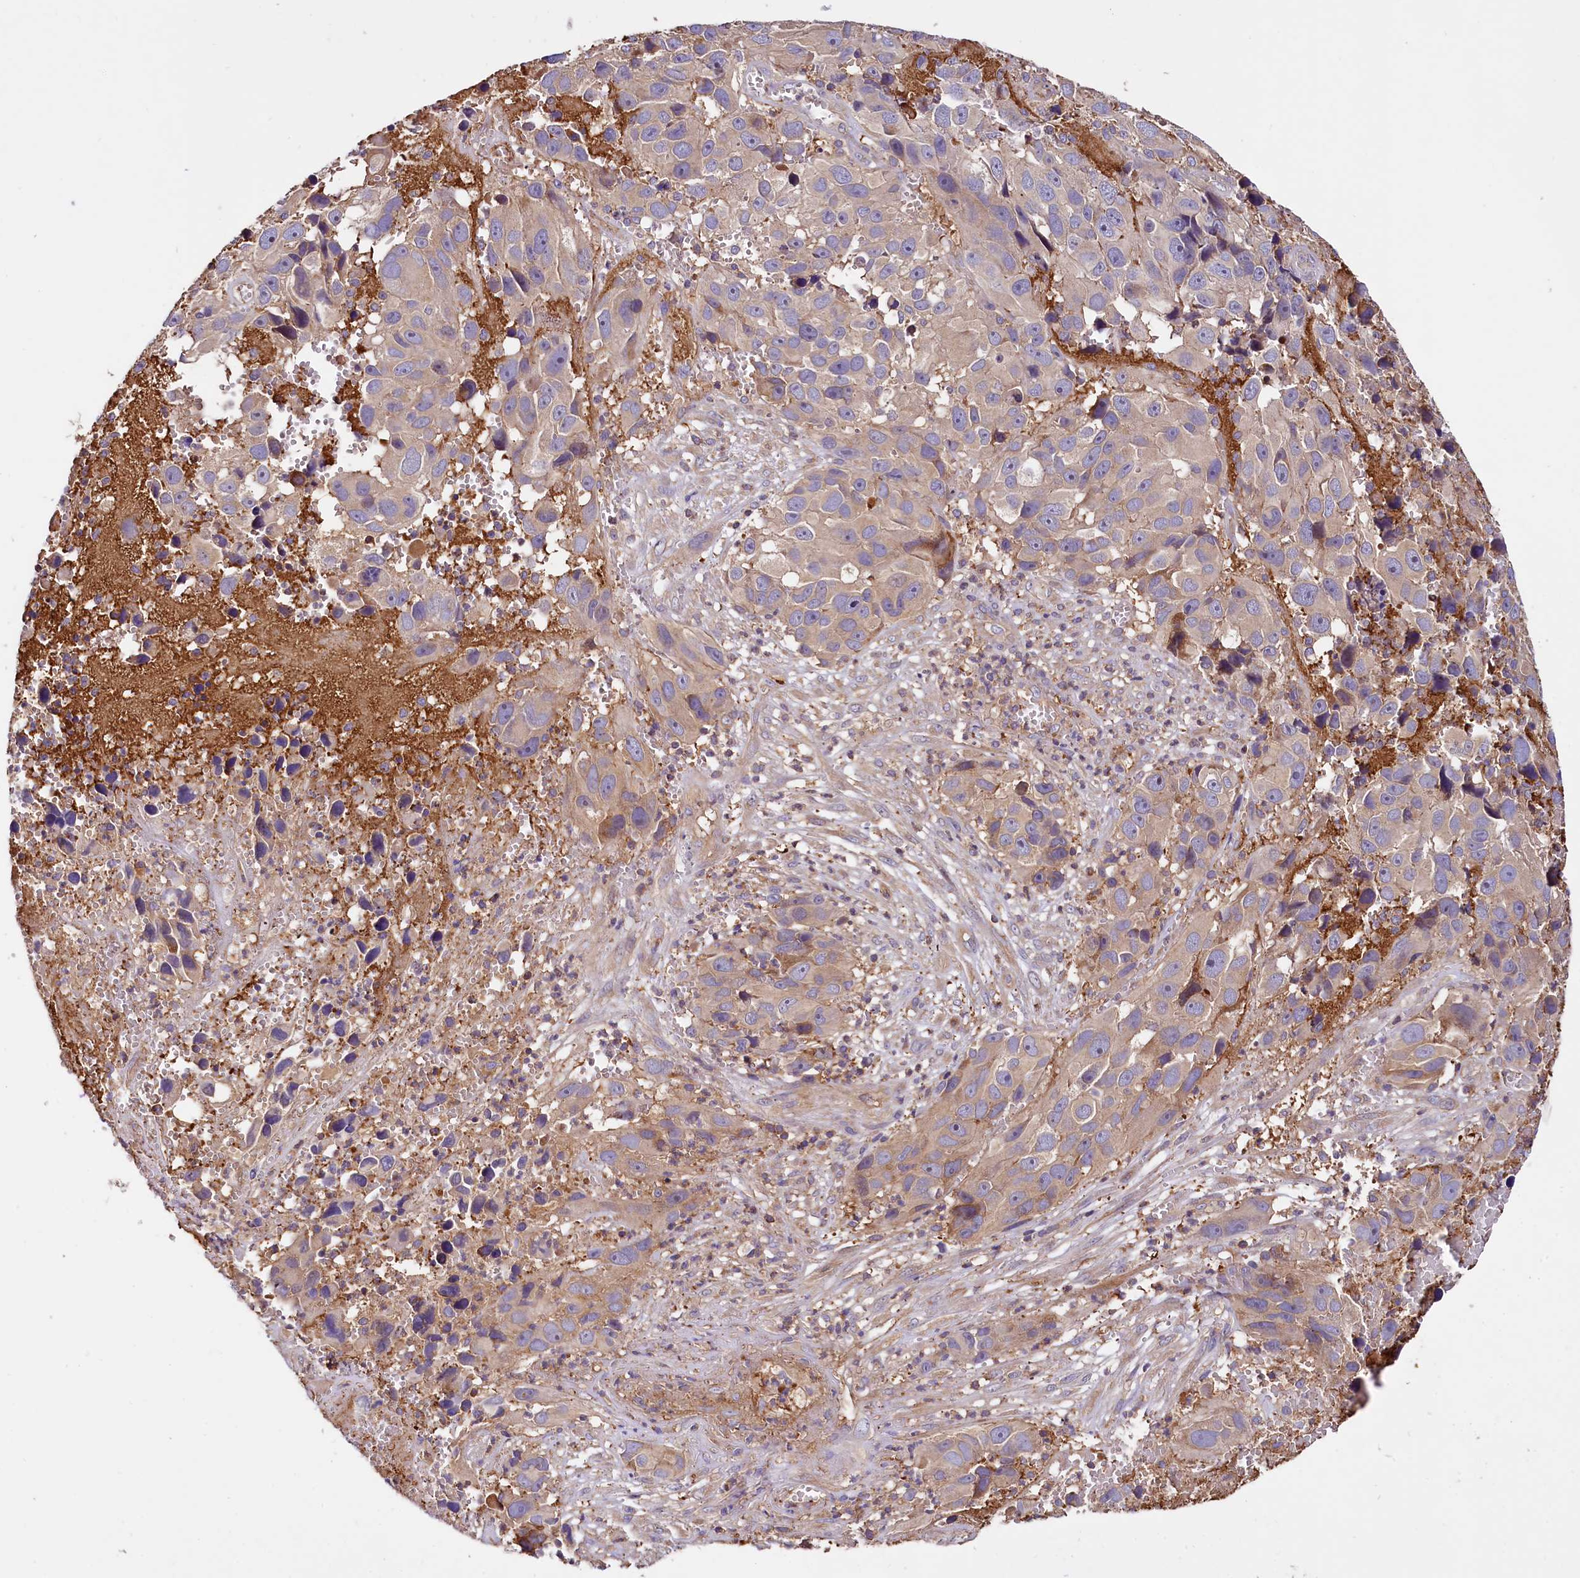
{"staining": {"intensity": "weak", "quantity": "<25%", "location": "cytoplasmic/membranous"}, "tissue": "melanoma", "cell_type": "Tumor cells", "image_type": "cancer", "snomed": [{"axis": "morphology", "description": "Malignant melanoma, NOS"}, {"axis": "topography", "description": "Skin"}], "caption": "The photomicrograph demonstrates no staining of tumor cells in melanoma.", "gene": "RARS2", "patient": {"sex": "male", "age": 84}}